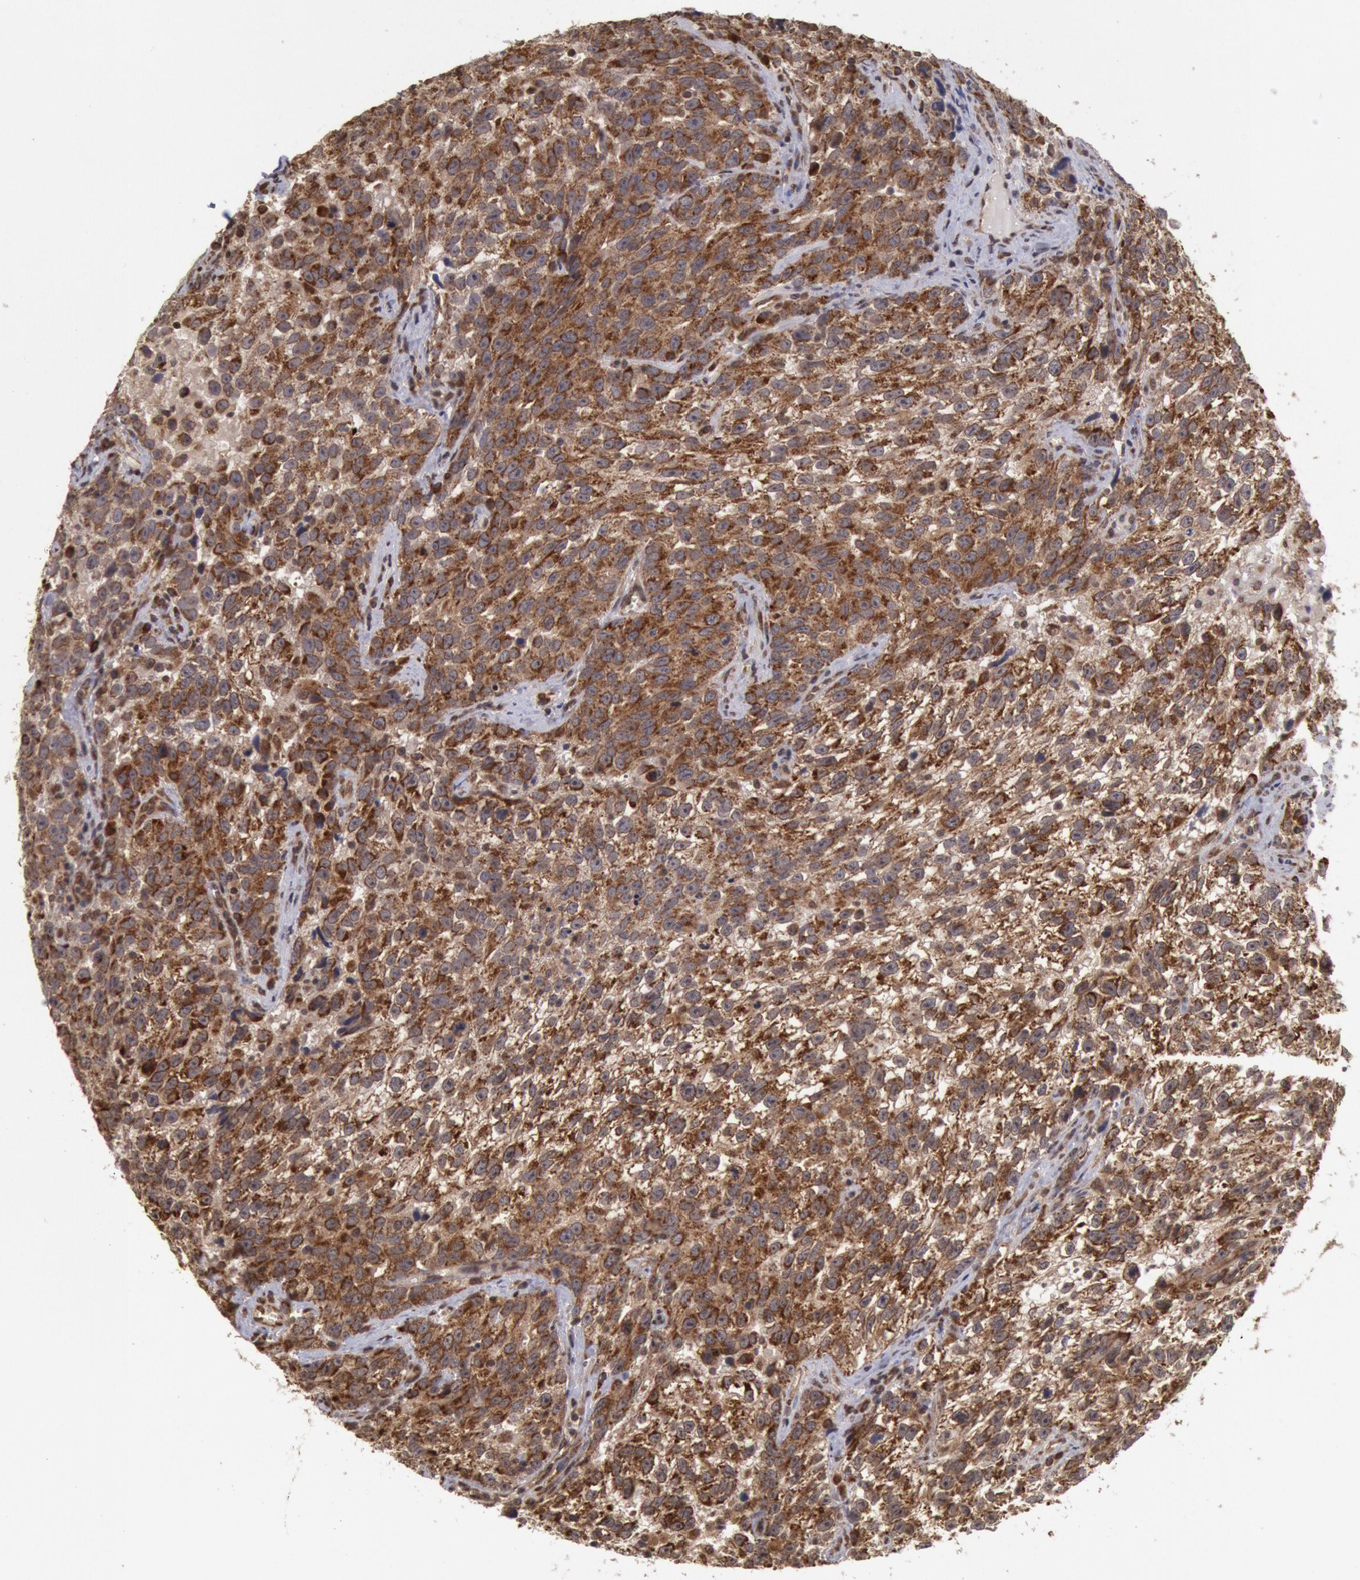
{"staining": {"intensity": "strong", "quantity": ">75%", "location": "cytoplasmic/membranous"}, "tissue": "testis cancer", "cell_type": "Tumor cells", "image_type": "cancer", "snomed": [{"axis": "morphology", "description": "Seminoma, NOS"}, {"axis": "topography", "description": "Testis"}], "caption": "A micrograph of testis seminoma stained for a protein shows strong cytoplasmic/membranous brown staining in tumor cells. The protein of interest is stained brown, and the nuclei are stained in blue (DAB IHC with brightfield microscopy, high magnification).", "gene": "STX17", "patient": {"sex": "male", "age": 38}}